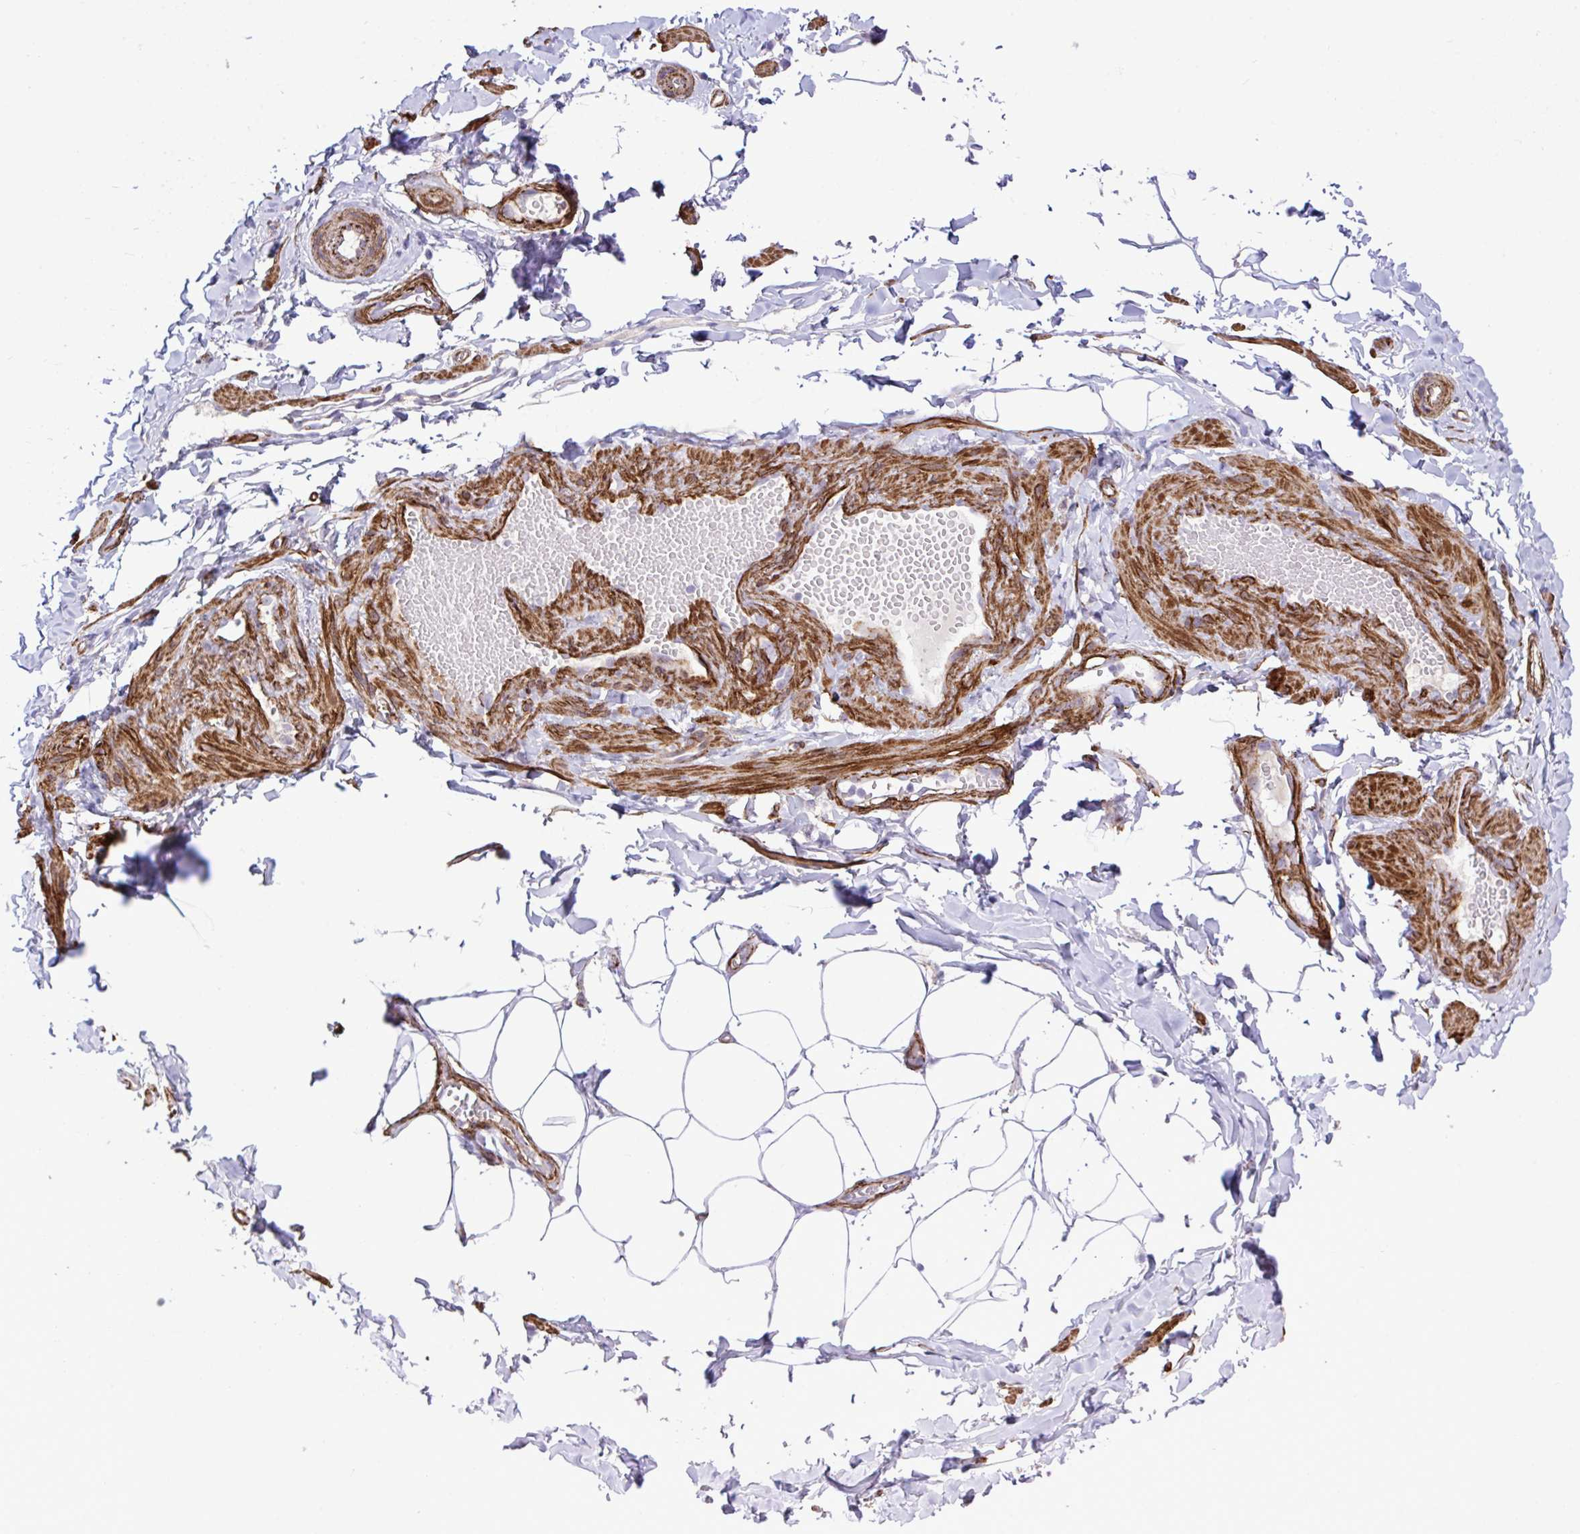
{"staining": {"intensity": "negative", "quantity": "none", "location": "none"}, "tissue": "adipose tissue", "cell_type": "Adipocytes", "image_type": "normal", "snomed": [{"axis": "morphology", "description": "Normal tissue, NOS"}, {"axis": "topography", "description": "Soft tissue"}, {"axis": "topography", "description": "Adipose tissue"}, {"axis": "topography", "description": "Vascular tissue"}, {"axis": "topography", "description": "Peripheral nerve tissue"}], "caption": "An image of adipose tissue stained for a protein exhibits no brown staining in adipocytes.", "gene": "SYNPO2L", "patient": {"sex": "male", "age": 29}}